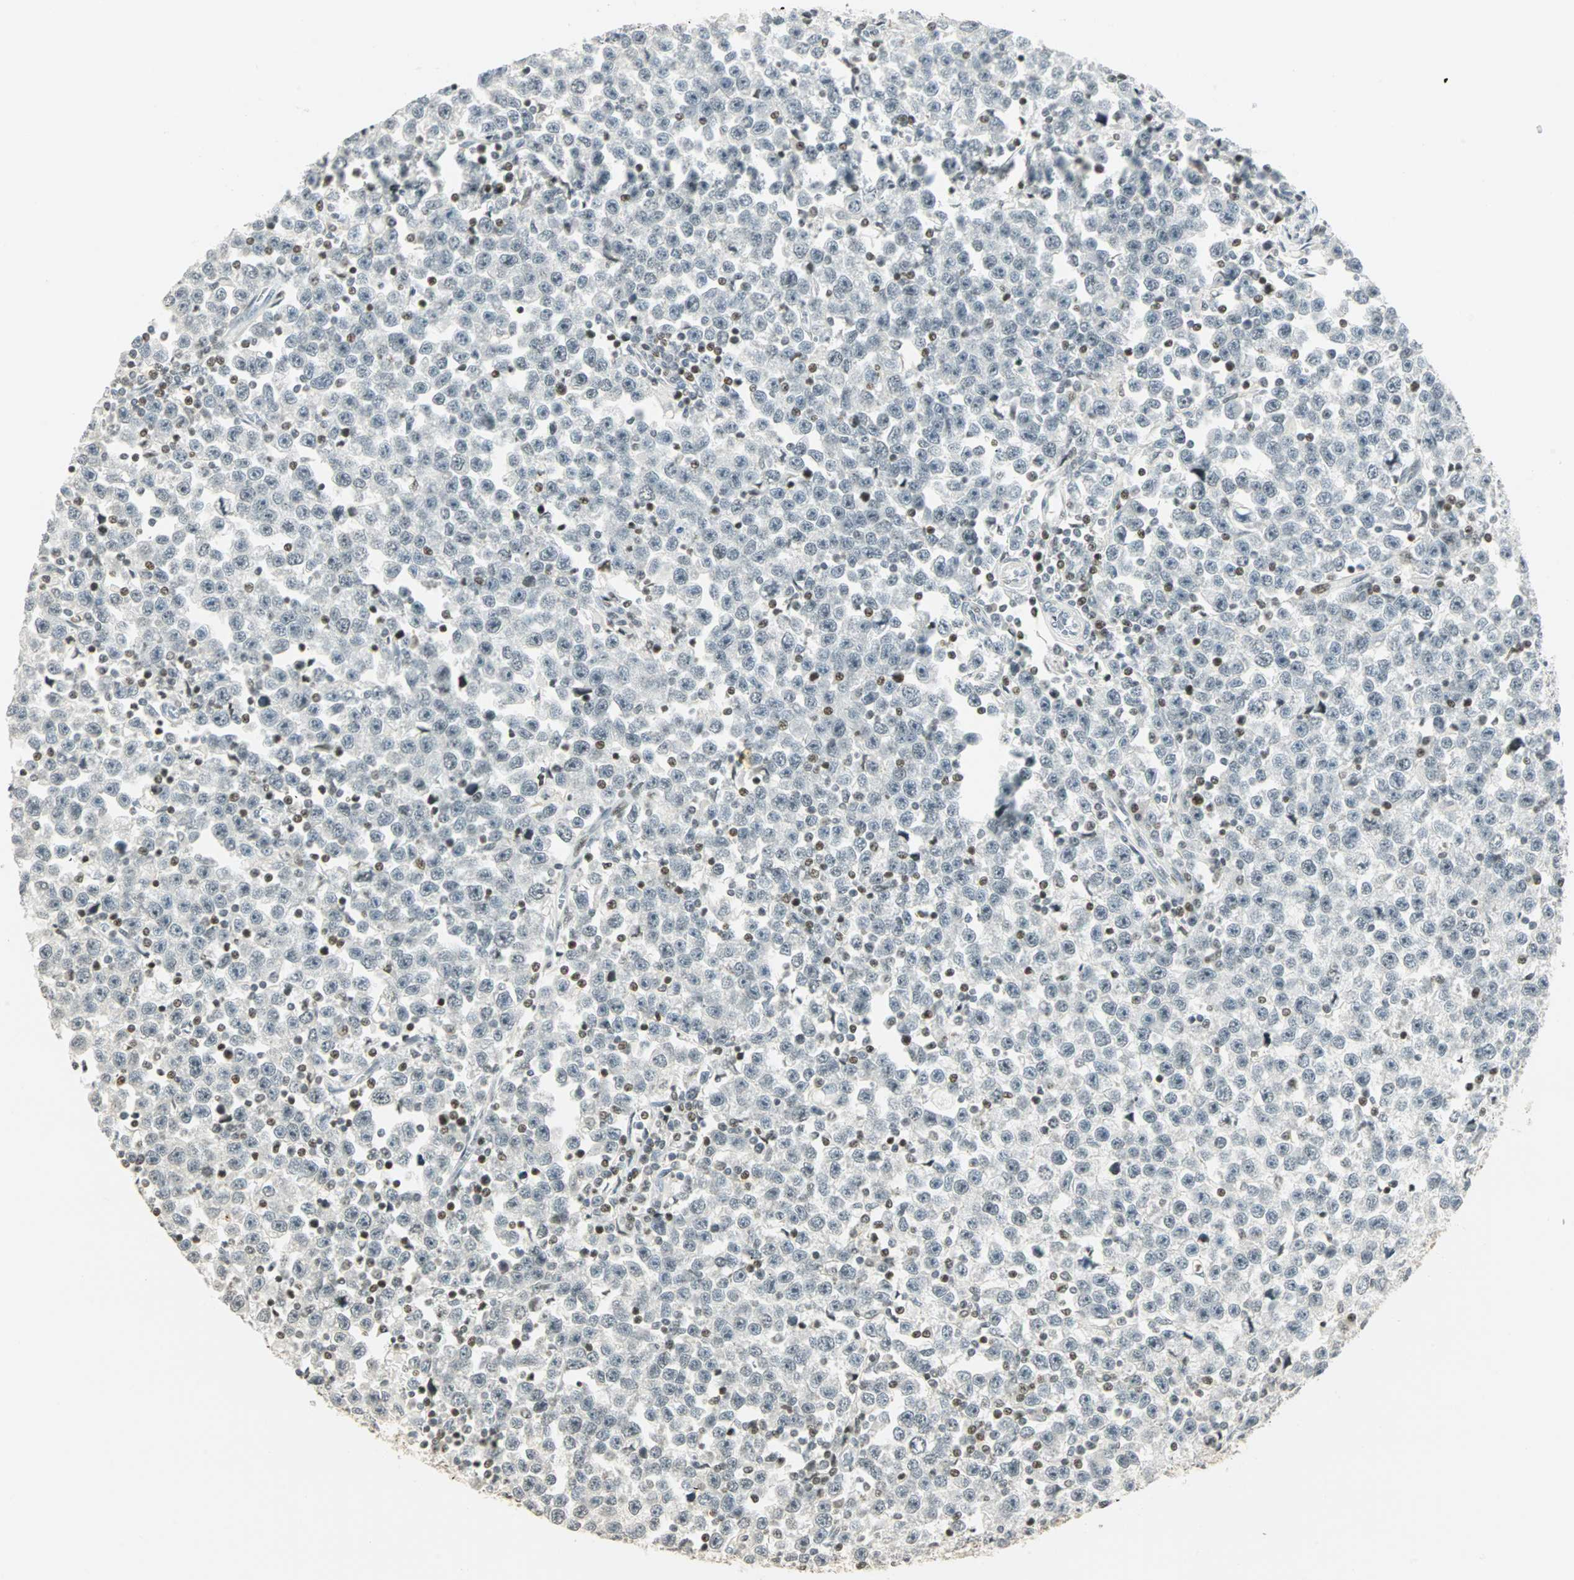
{"staining": {"intensity": "weak", "quantity": "<25%", "location": "nuclear"}, "tissue": "testis cancer", "cell_type": "Tumor cells", "image_type": "cancer", "snomed": [{"axis": "morphology", "description": "Seminoma, NOS"}, {"axis": "topography", "description": "Testis"}], "caption": "Tumor cells show no significant staining in testis seminoma.", "gene": "SMAD3", "patient": {"sex": "male", "age": 43}}